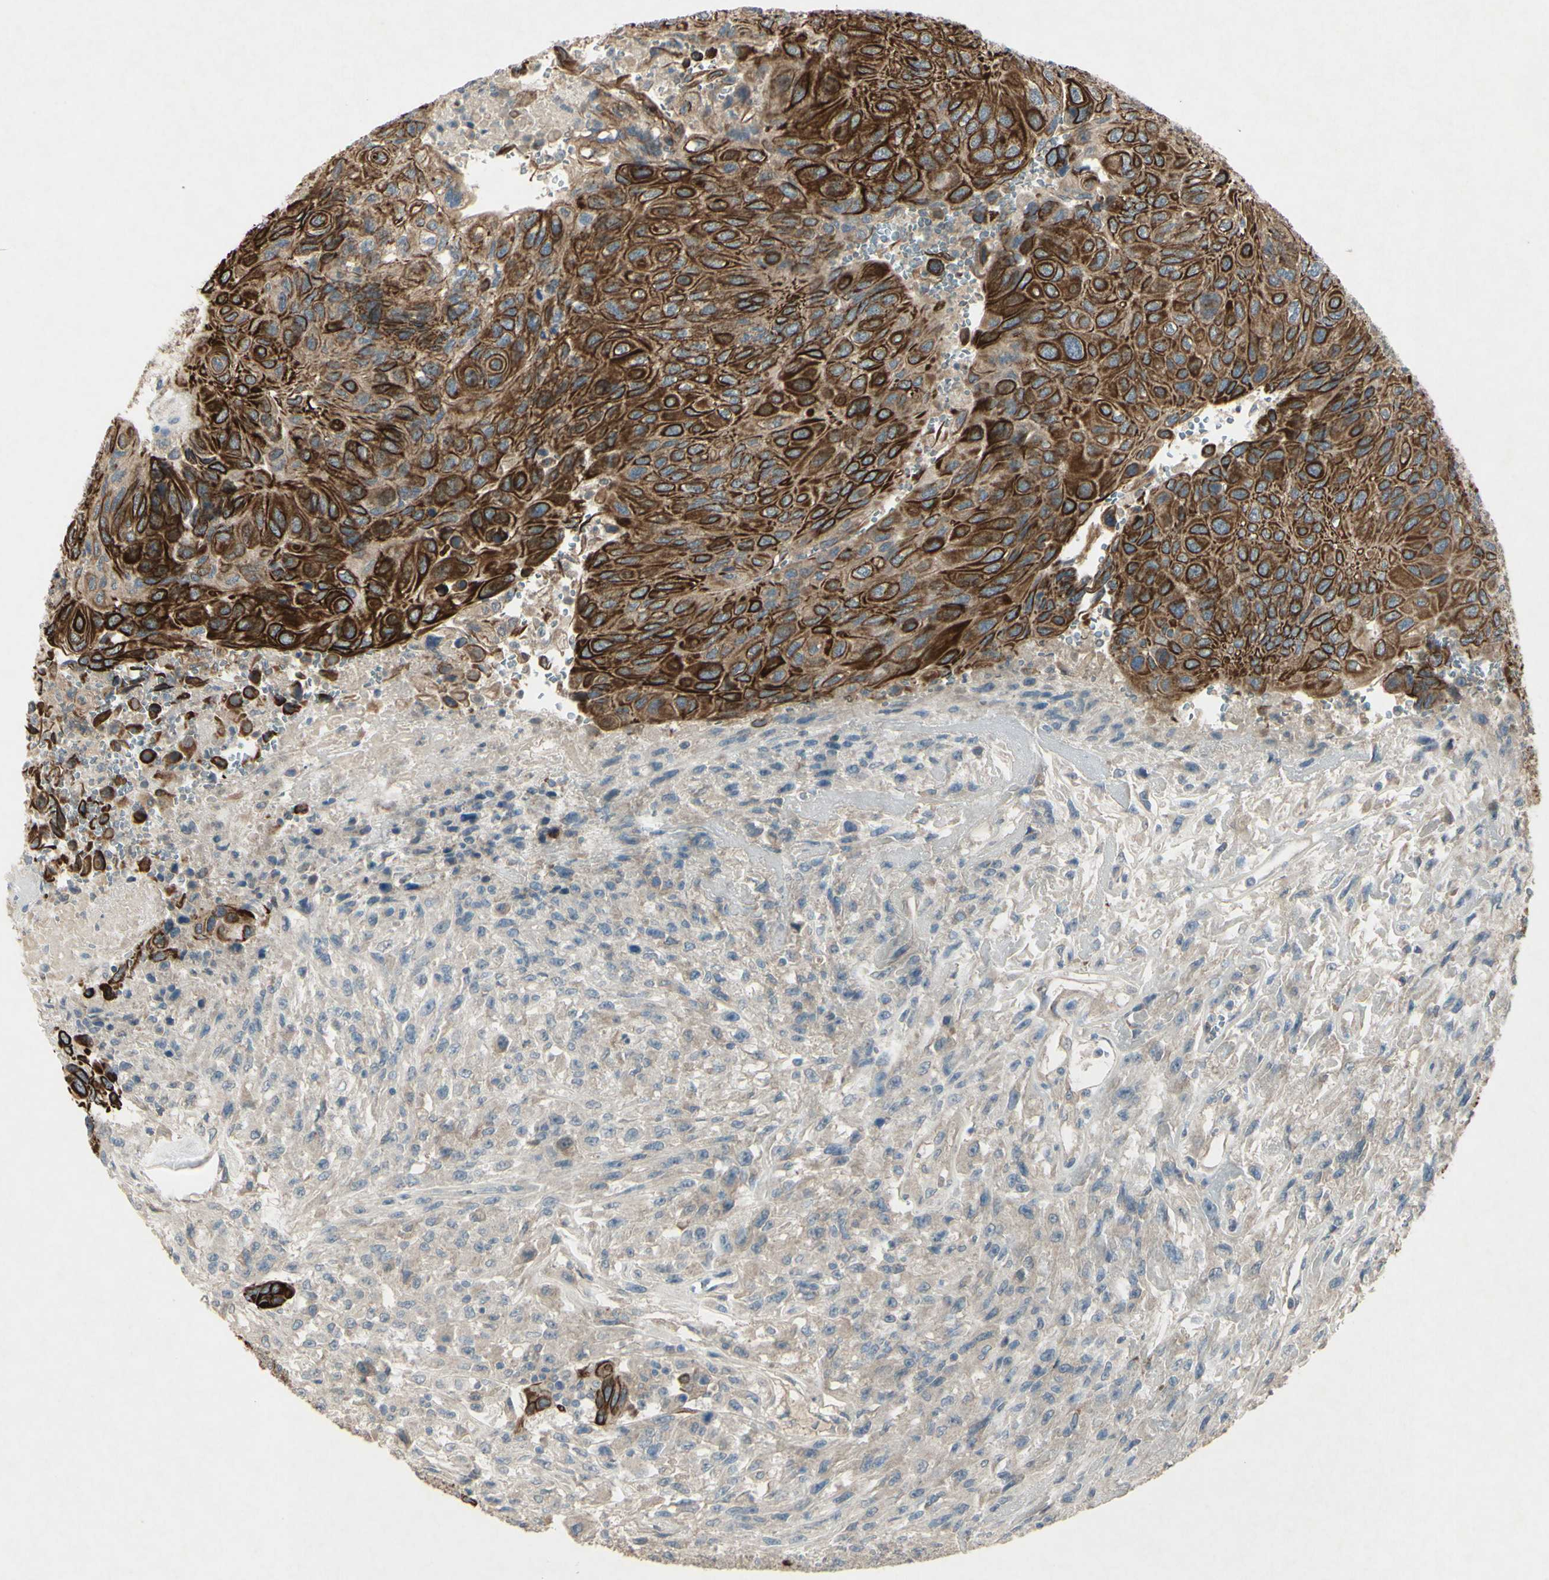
{"staining": {"intensity": "strong", "quantity": ">75%", "location": "cytoplasmic/membranous"}, "tissue": "urothelial cancer", "cell_type": "Tumor cells", "image_type": "cancer", "snomed": [{"axis": "morphology", "description": "Urothelial carcinoma, High grade"}, {"axis": "topography", "description": "Urinary bladder"}], "caption": "Immunohistochemical staining of human high-grade urothelial carcinoma demonstrates high levels of strong cytoplasmic/membranous positivity in about >75% of tumor cells.", "gene": "TIMM21", "patient": {"sex": "male", "age": 66}}